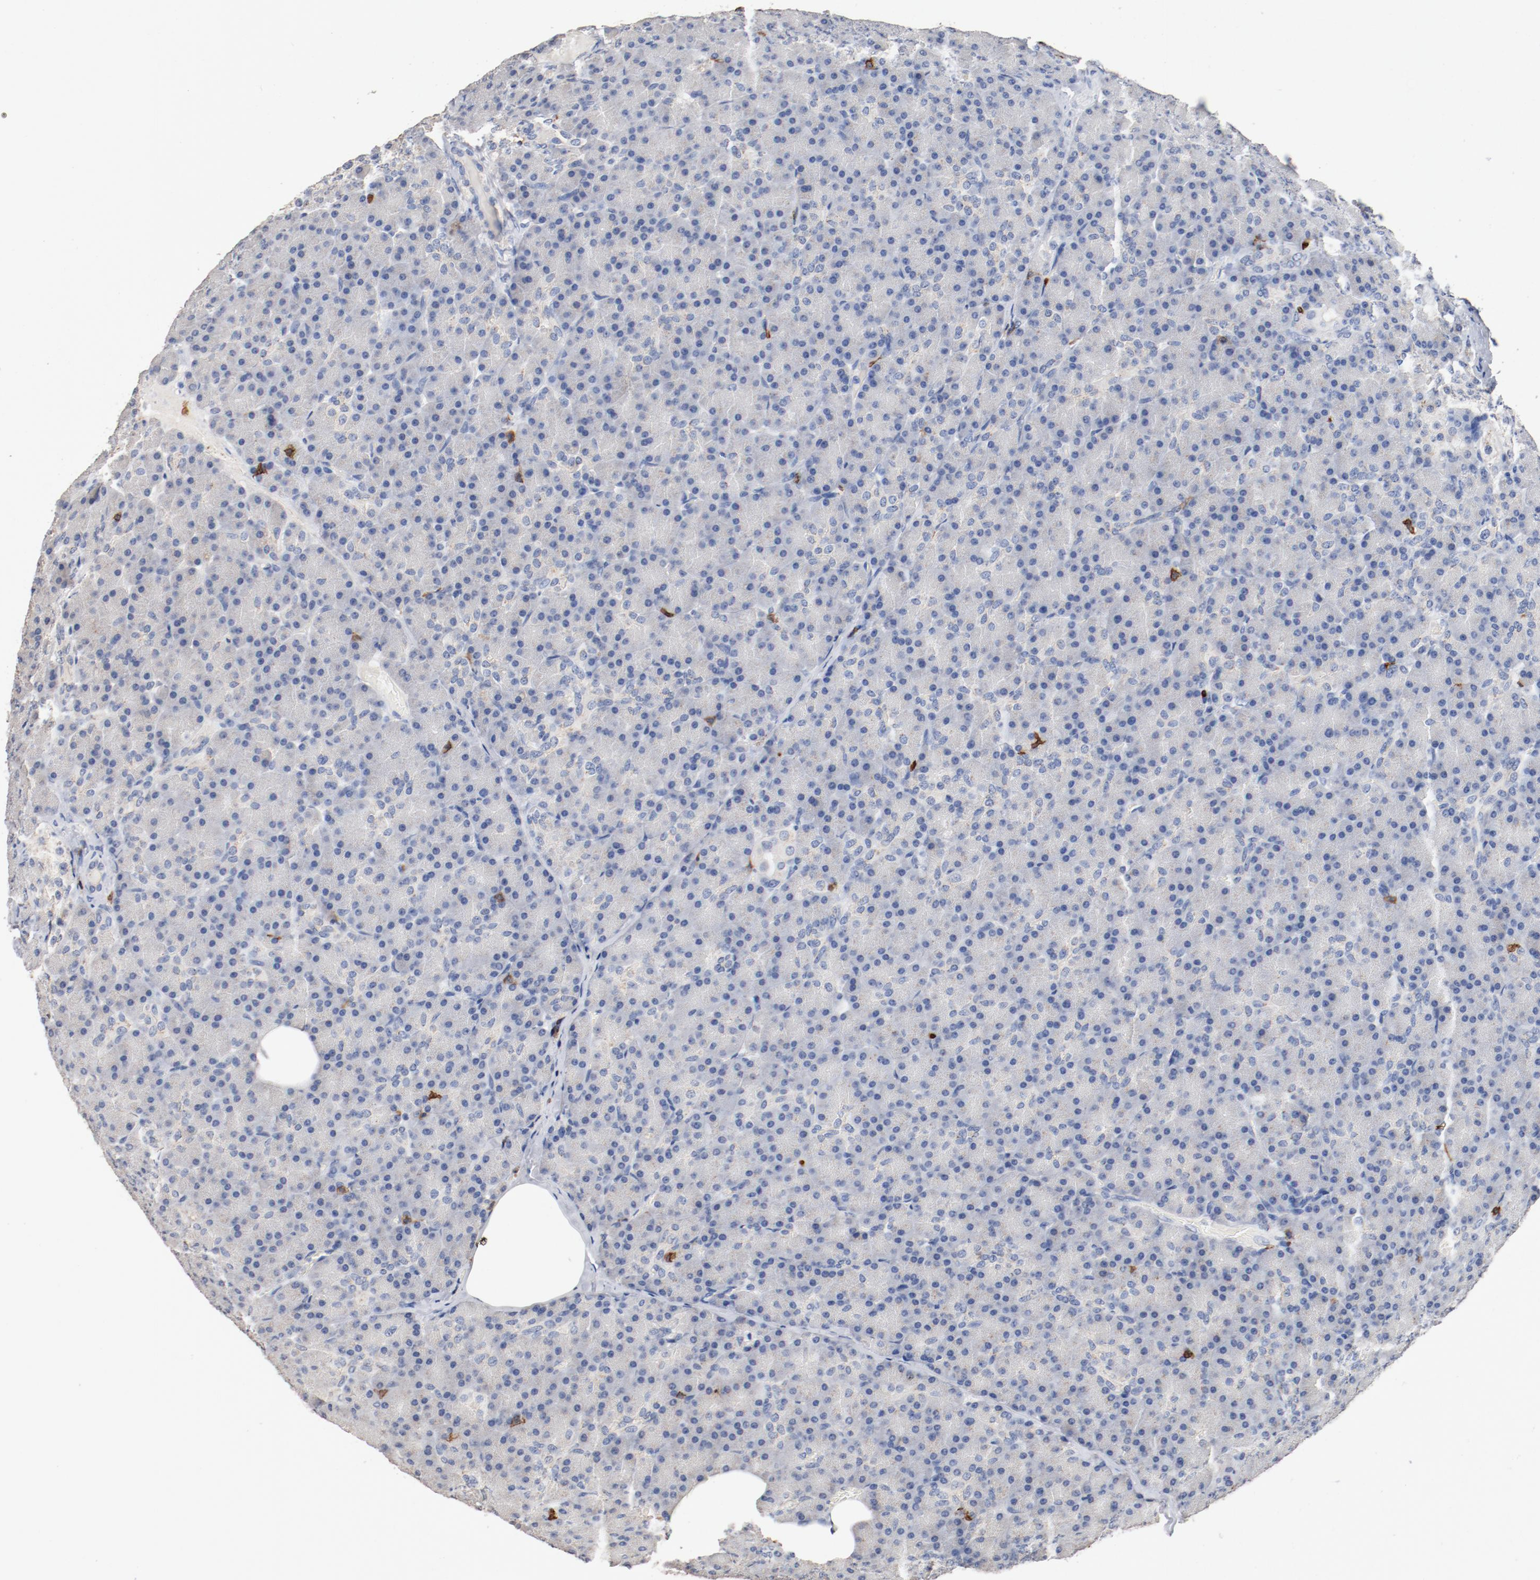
{"staining": {"intensity": "negative", "quantity": "none", "location": "none"}, "tissue": "pancreas", "cell_type": "Exocrine glandular cells", "image_type": "normal", "snomed": [{"axis": "morphology", "description": "Normal tissue, NOS"}, {"axis": "topography", "description": "Pancreas"}], "caption": "Immunohistochemistry (IHC) image of unremarkable pancreas stained for a protein (brown), which shows no staining in exocrine glandular cells. (DAB immunohistochemistry (IHC) visualized using brightfield microscopy, high magnification).", "gene": "CD247", "patient": {"sex": "female", "age": 43}}